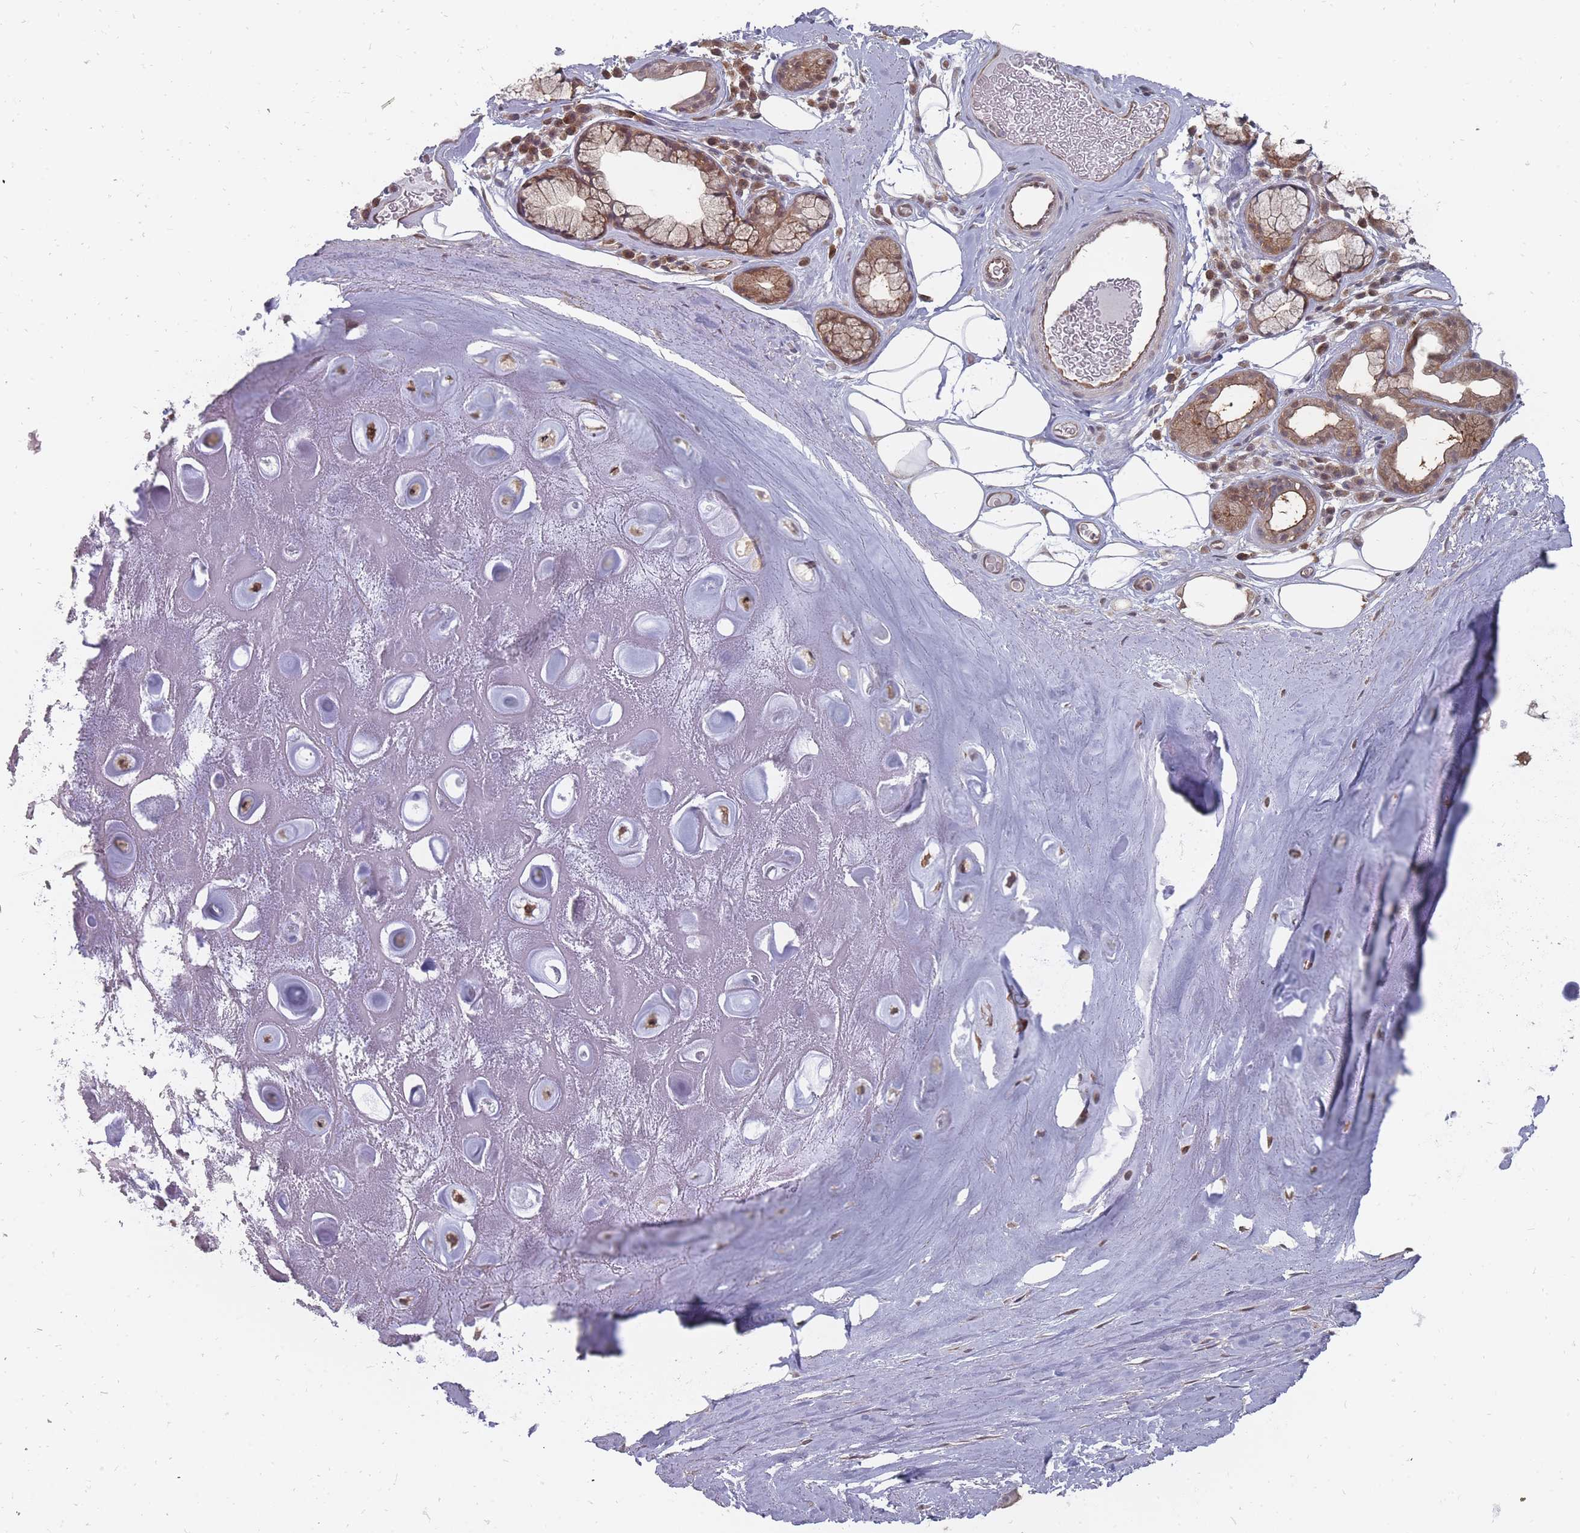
{"staining": {"intensity": "negative", "quantity": "none", "location": "none"}, "tissue": "adipose tissue", "cell_type": "Adipocytes", "image_type": "normal", "snomed": [{"axis": "morphology", "description": "Normal tissue, NOS"}, {"axis": "topography", "description": "Cartilage tissue"}], "caption": "Immunohistochemical staining of normal adipose tissue displays no significant expression in adipocytes. The staining was performed using DAB to visualize the protein expression in brown, while the nuclei were stained in blue with hematoxylin (Magnification: 20x).", "gene": "NKD1", "patient": {"sex": "male", "age": 81}}